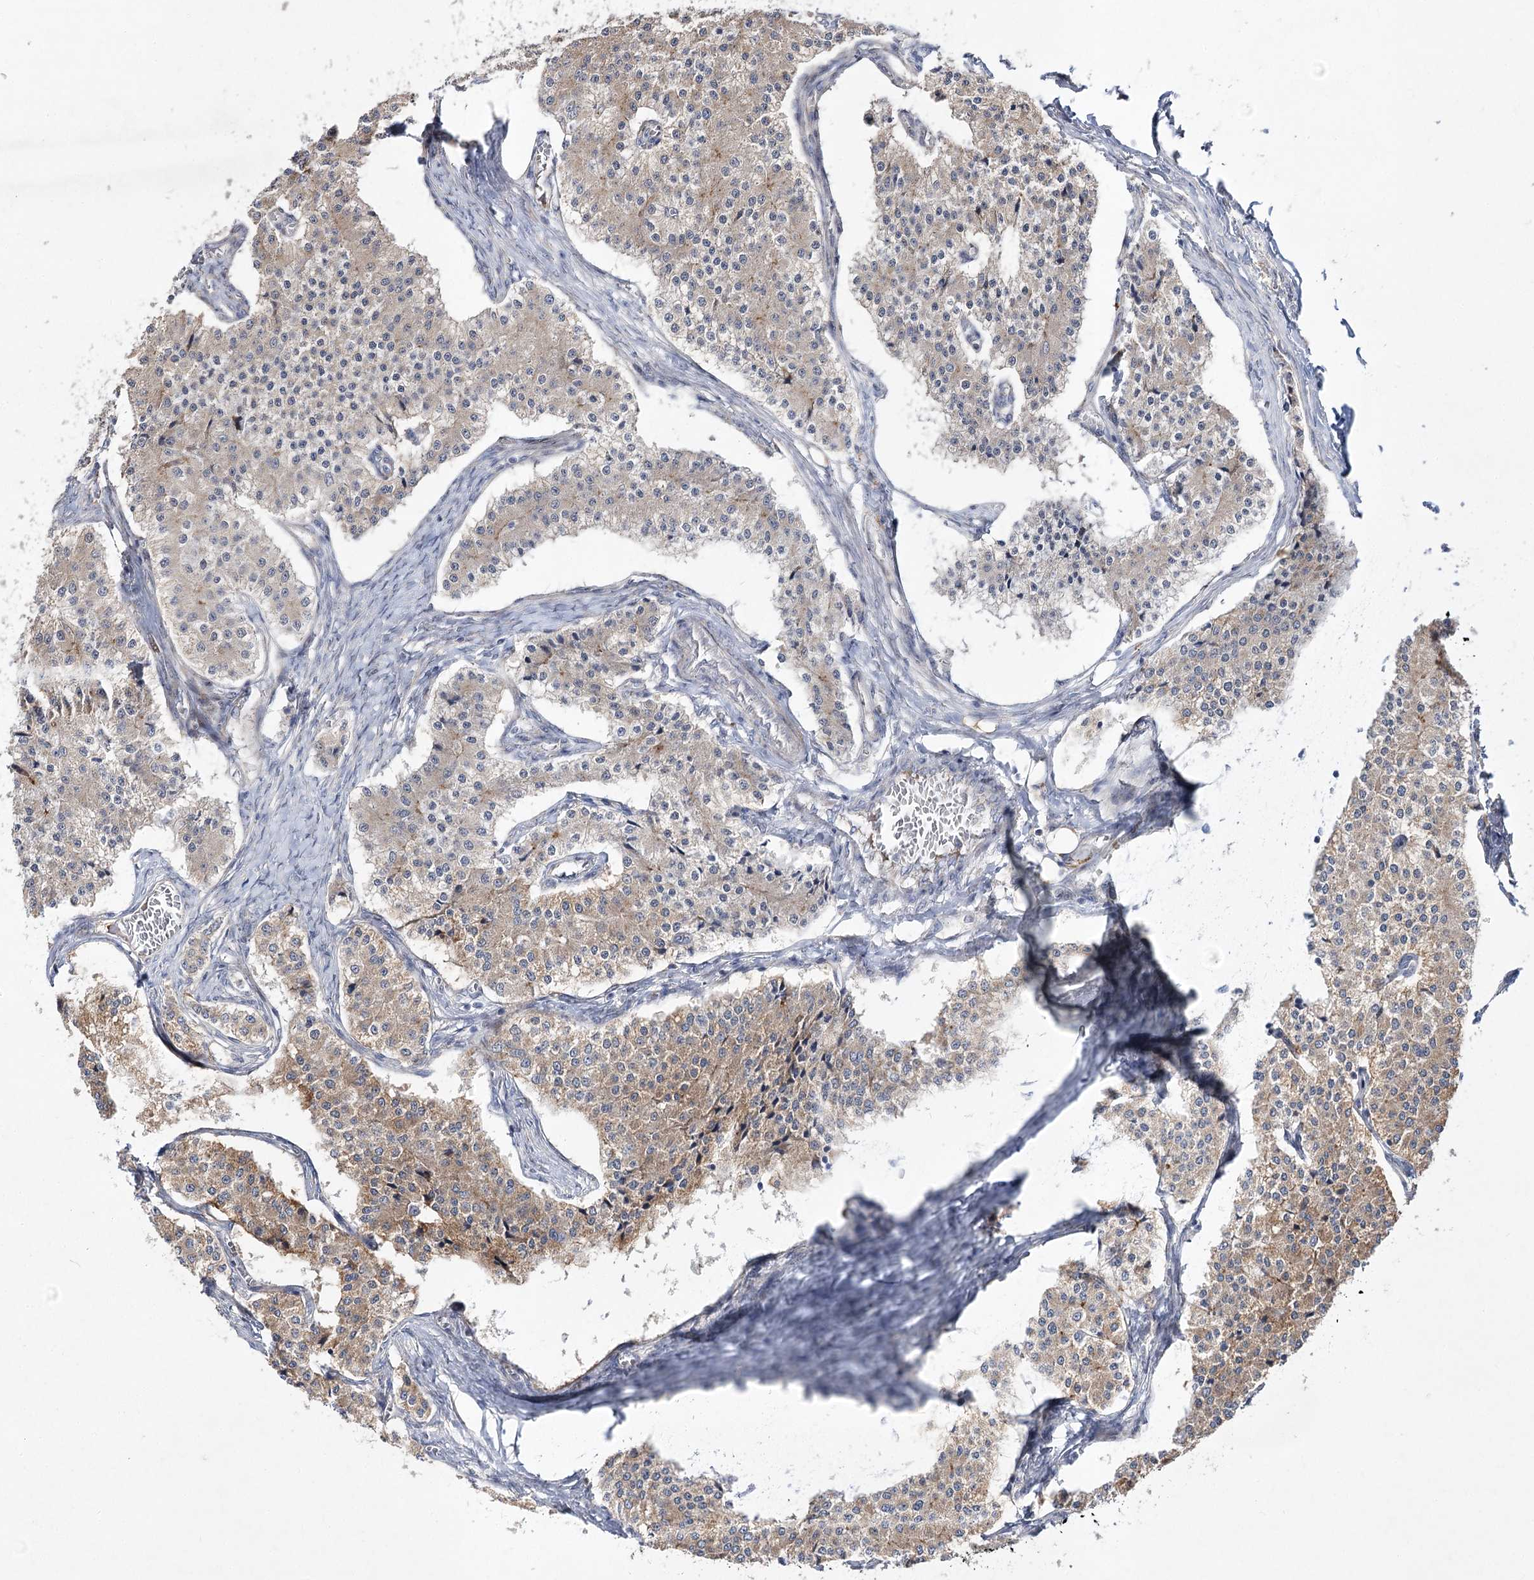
{"staining": {"intensity": "weak", "quantity": ">75%", "location": "cytoplasmic/membranous"}, "tissue": "carcinoid", "cell_type": "Tumor cells", "image_type": "cancer", "snomed": [{"axis": "morphology", "description": "Carcinoid, malignant, NOS"}, {"axis": "topography", "description": "Colon"}], "caption": "Brown immunohistochemical staining in malignant carcinoid demonstrates weak cytoplasmic/membranous expression in about >75% of tumor cells.", "gene": "ARHGAP32", "patient": {"sex": "female", "age": 52}}